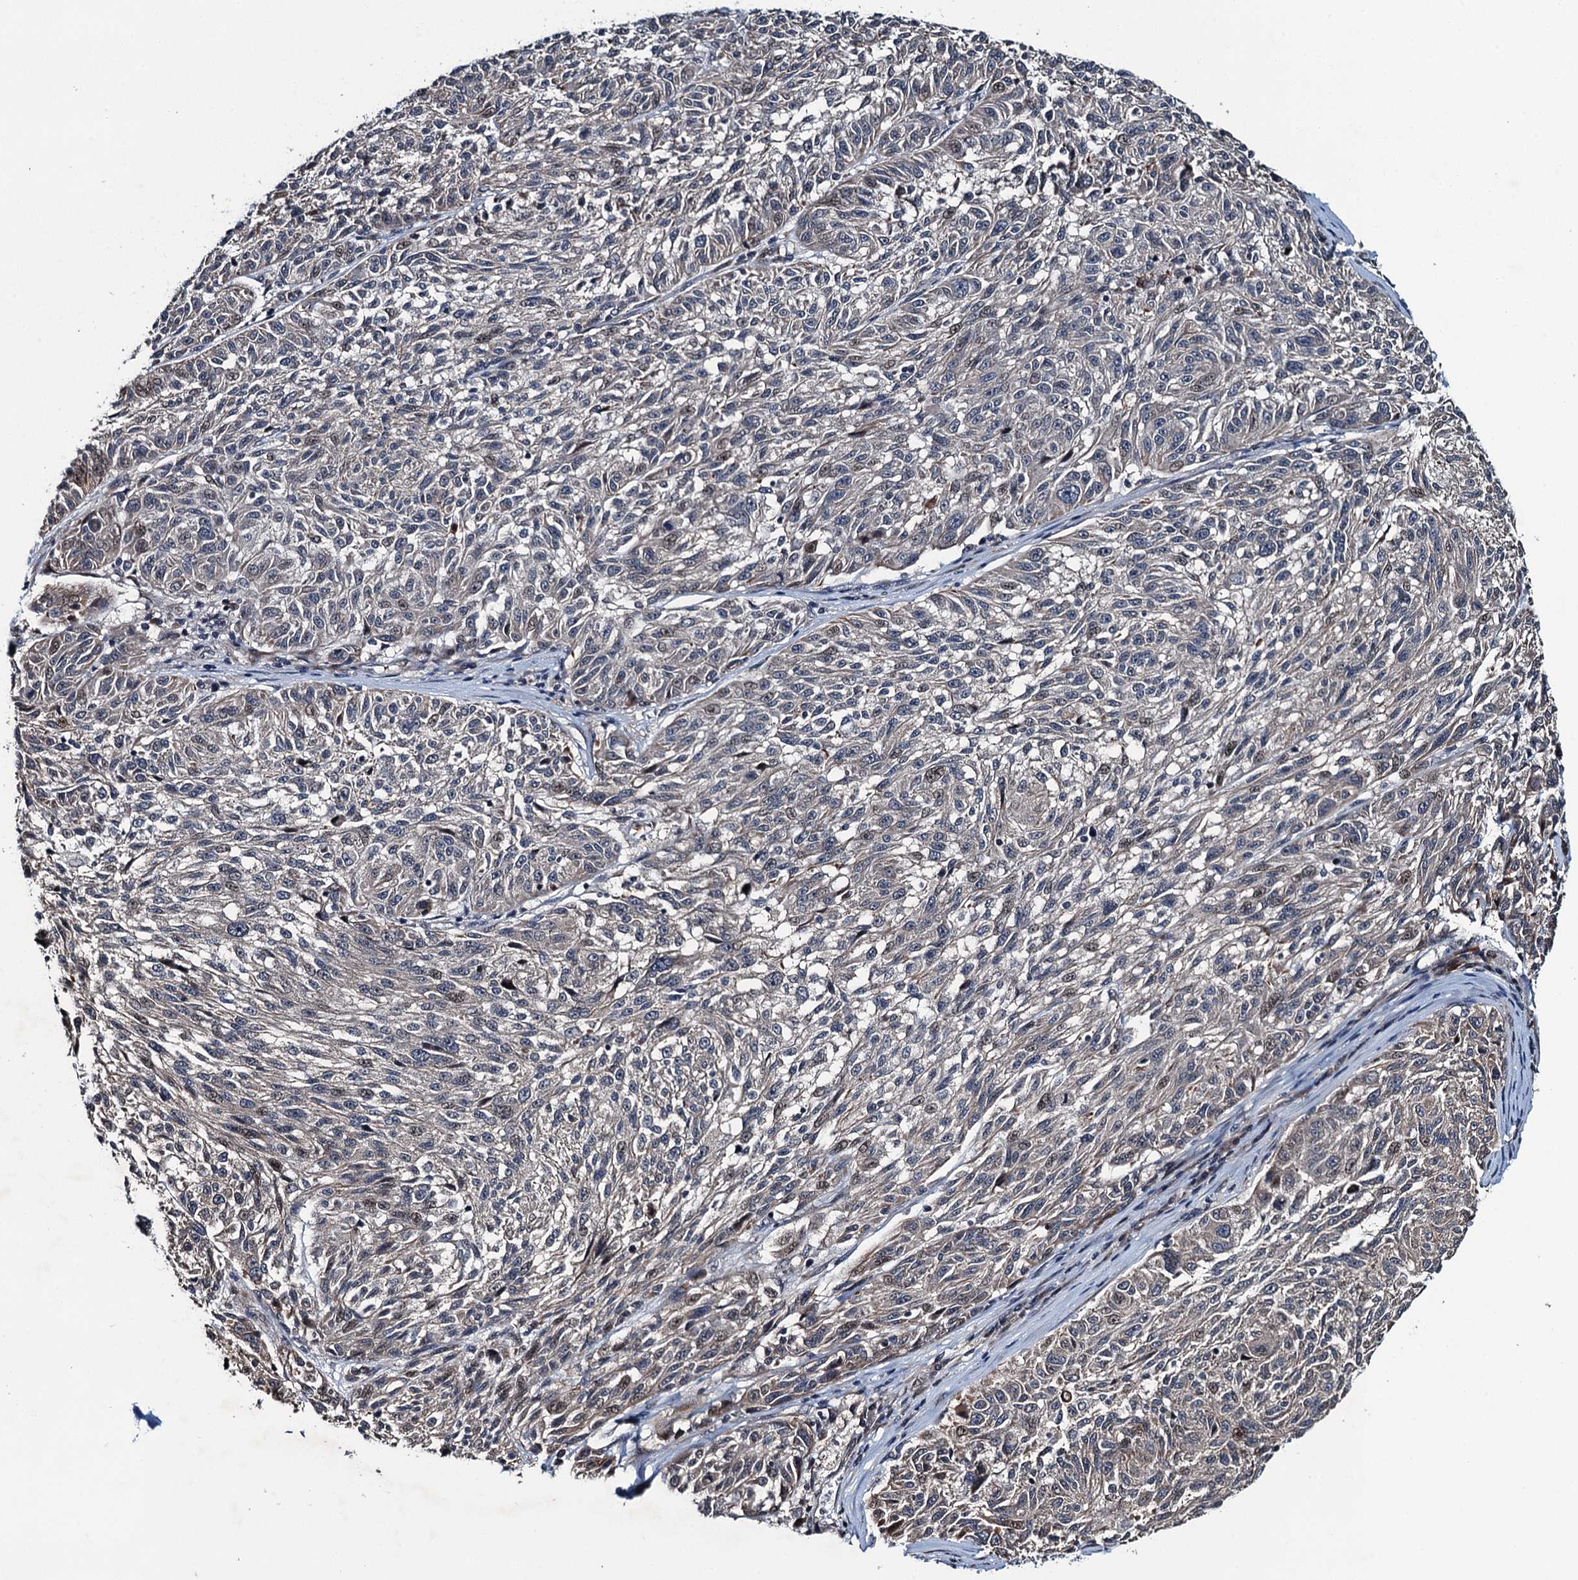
{"staining": {"intensity": "negative", "quantity": "none", "location": "none"}, "tissue": "melanoma", "cell_type": "Tumor cells", "image_type": "cancer", "snomed": [{"axis": "morphology", "description": "Malignant melanoma, NOS"}, {"axis": "topography", "description": "Skin"}], "caption": "There is no significant expression in tumor cells of malignant melanoma.", "gene": "WHAMM", "patient": {"sex": "male", "age": 53}}